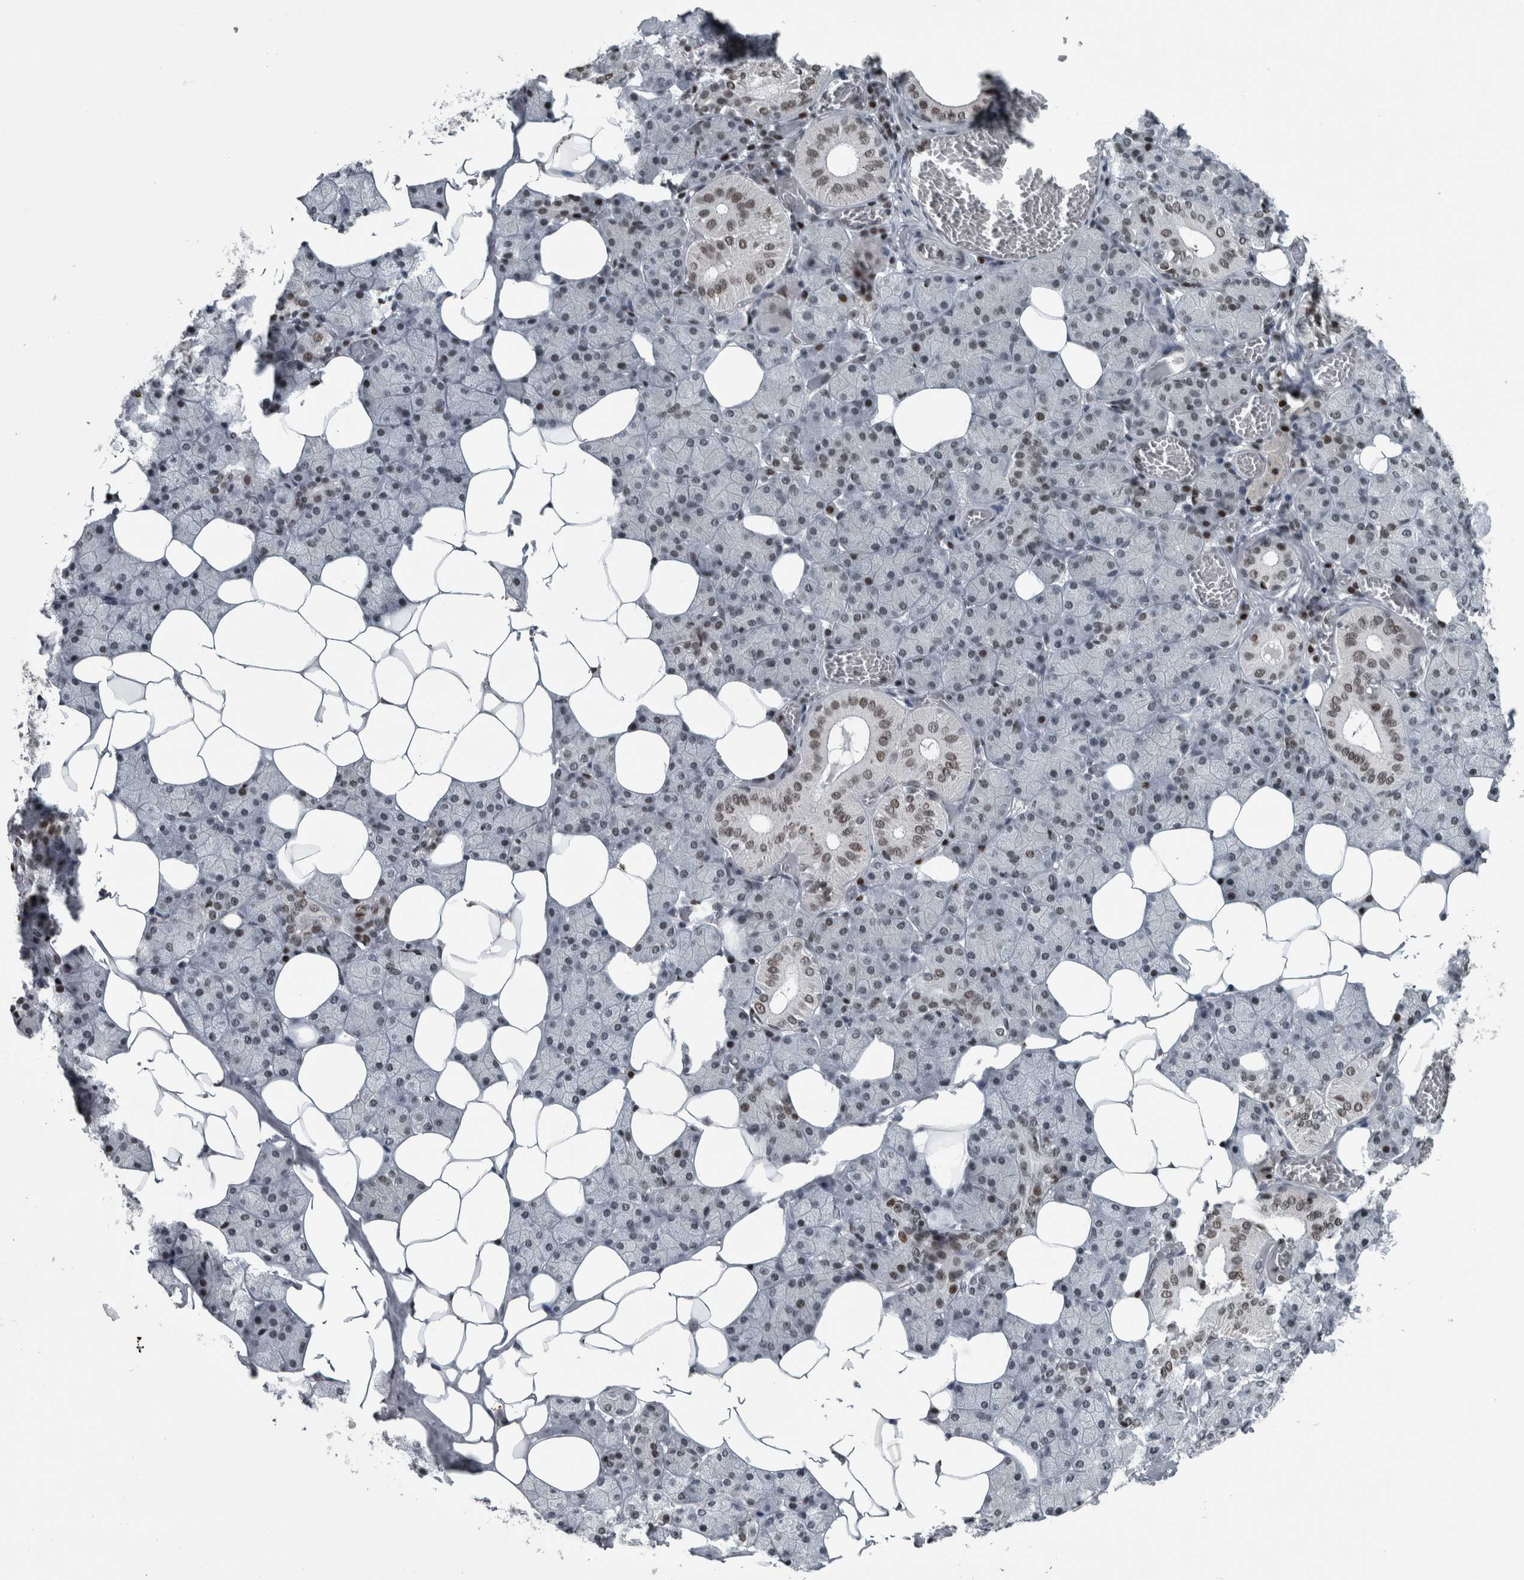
{"staining": {"intensity": "moderate", "quantity": "<25%", "location": "nuclear"}, "tissue": "salivary gland", "cell_type": "Glandular cells", "image_type": "normal", "snomed": [{"axis": "morphology", "description": "Normal tissue, NOS"}, {"axis": "topography", "description": "Salivary gland"}], "caption": "Immunohistochemical staining of benign salivary gland demonstrates moderate nuclear protein staining in about <25% of glandular cells.", "gene": "UNC50", "patient": {"sex": "female", "age": 33}}